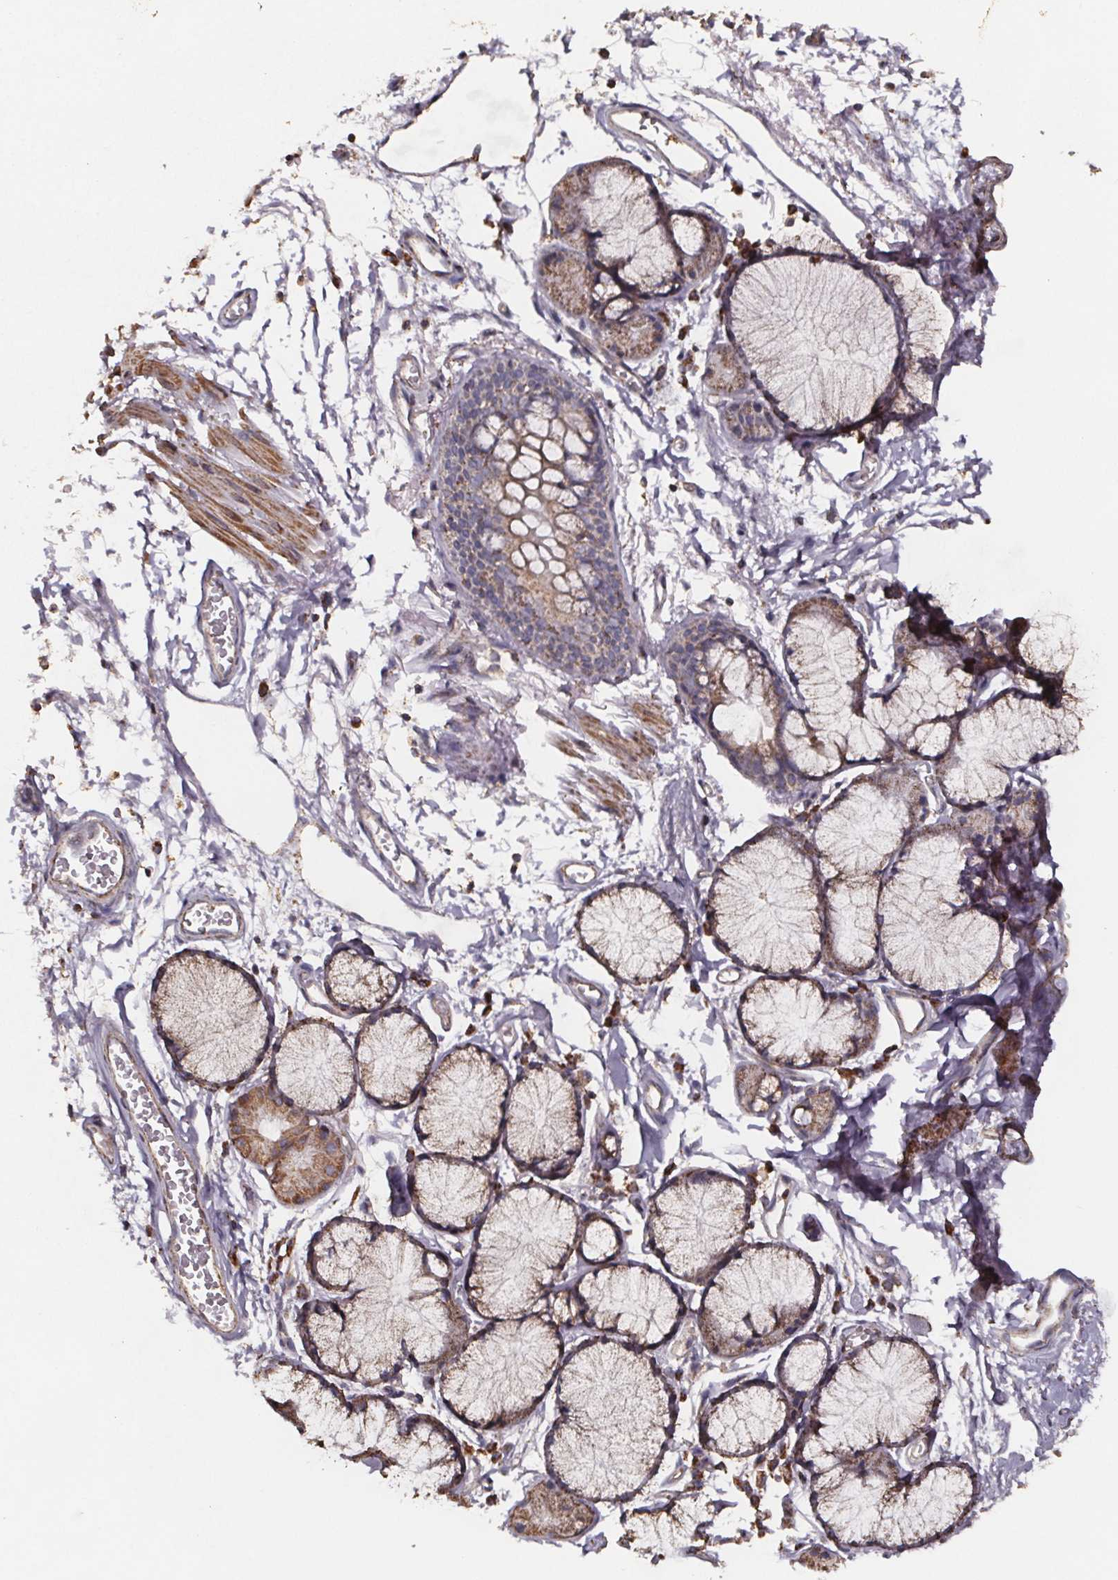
{"staining": {"intensity": "negative", "quantity": "none", "location": "none"}, "tissue": "adipose tissue", "cell_type": "Adipocytes", "image_type": "normal", "snomed": [{"axis": "morphology", "description": "Normal tissue, NOS"}, {"axis": "topography", "description": "Cartilage tissue"}, {"axis": "topography", "description": "Bronchus"}], "caption": "Image shows no protein positivity in adipocytes of unremarkable adipose tissue.", "gene": "SLC35D2", "patient": {"sex": "female", "age": 79}}